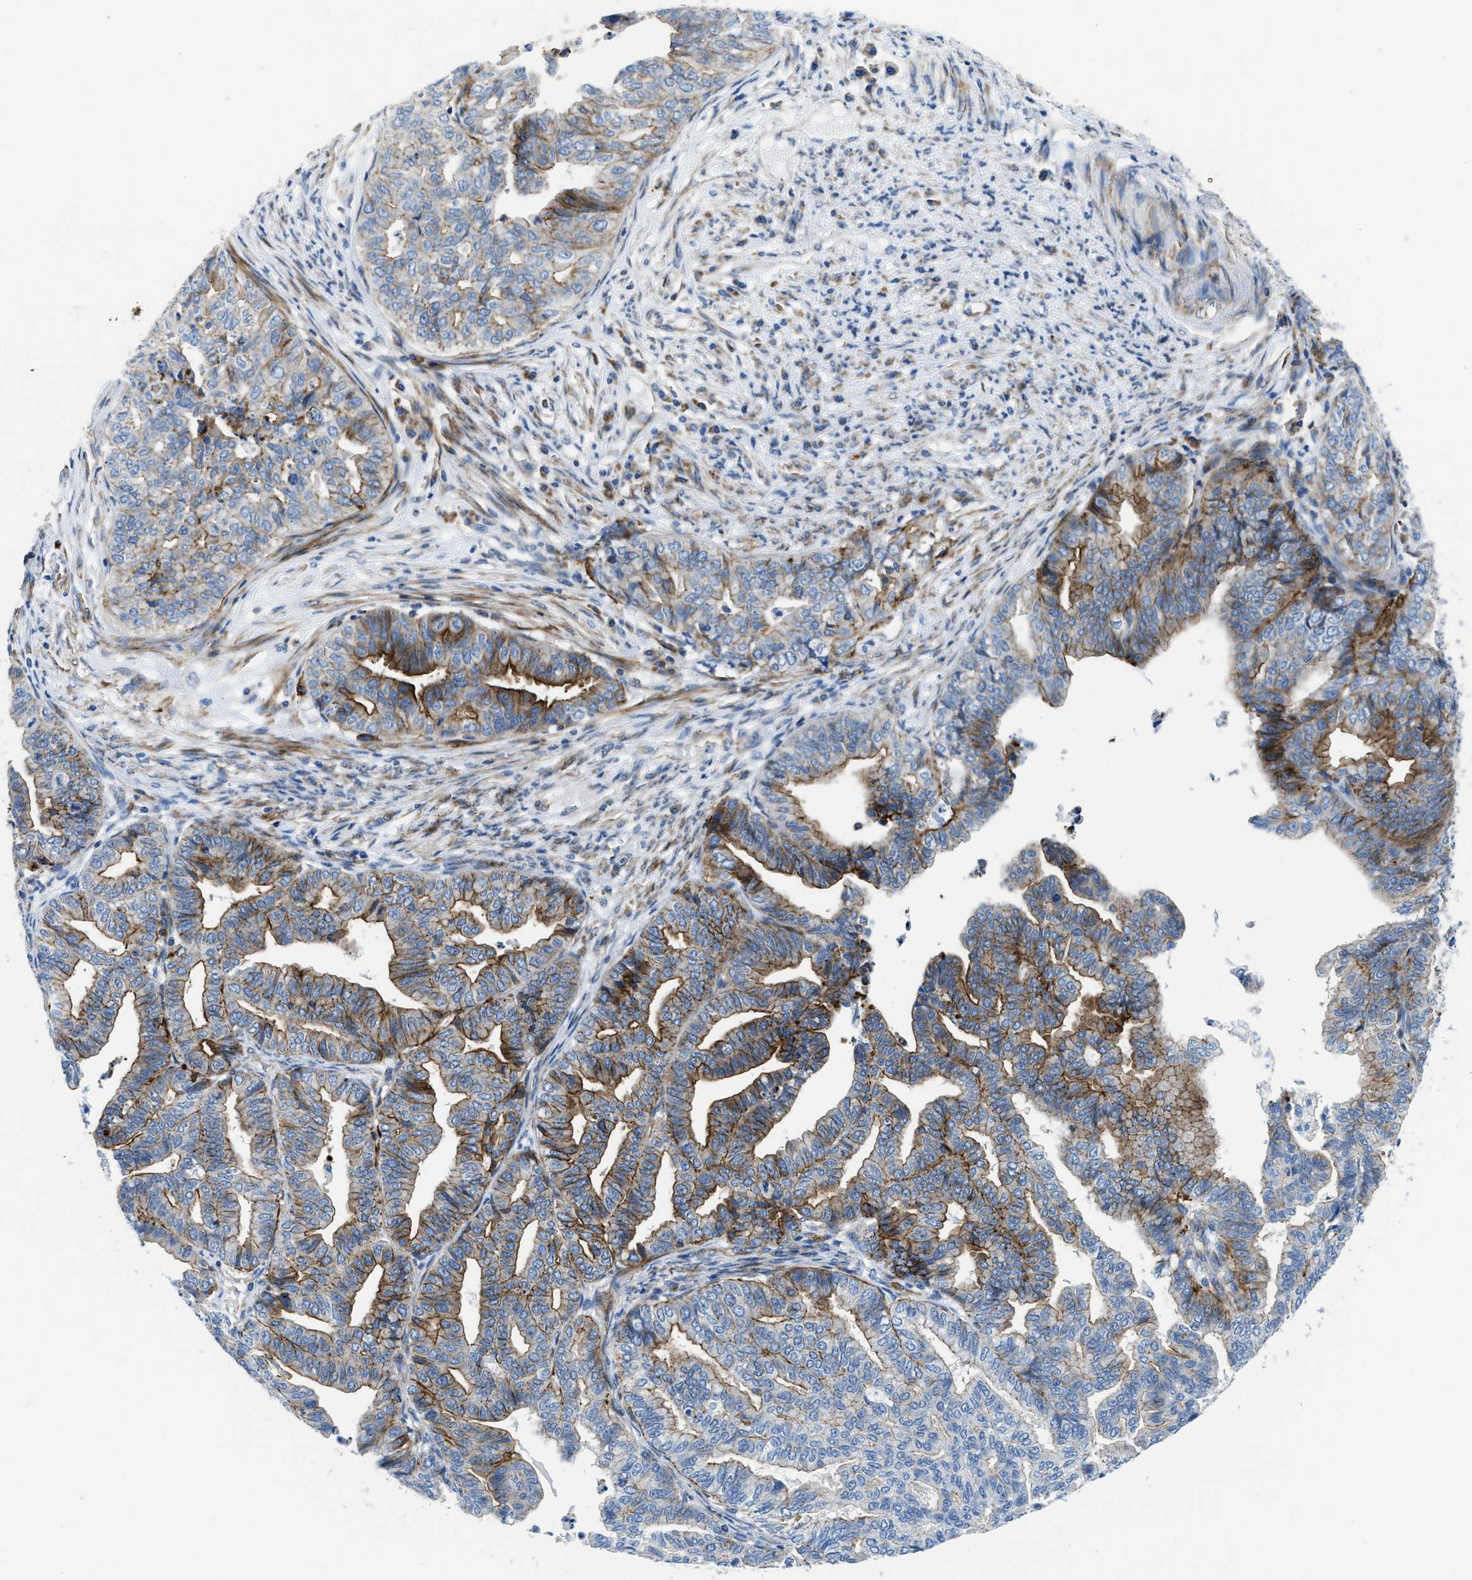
{"staining": {"intensity": "moderate", "quantity": "25%-75%", "location": "cytoplasmic/membranous"}, "tissue": "endometrial cancer", "cell_type": "Tumor cells", "image_type": "cancer", "snomed": [{"axis": "morphology", "description": "Adenocarcinoma, NOS"}, {"axis": "topography", "description": "Endometrium"}], "caption": "About 25%-75% of tumor cells in human endometrial cancer demonstrate moderate cytoplasmic/membranous protein positivity as visualized by brown immunohistochemical staining.", "gene": "CUTA", "patient": {"sex": "female", "age": 79}}